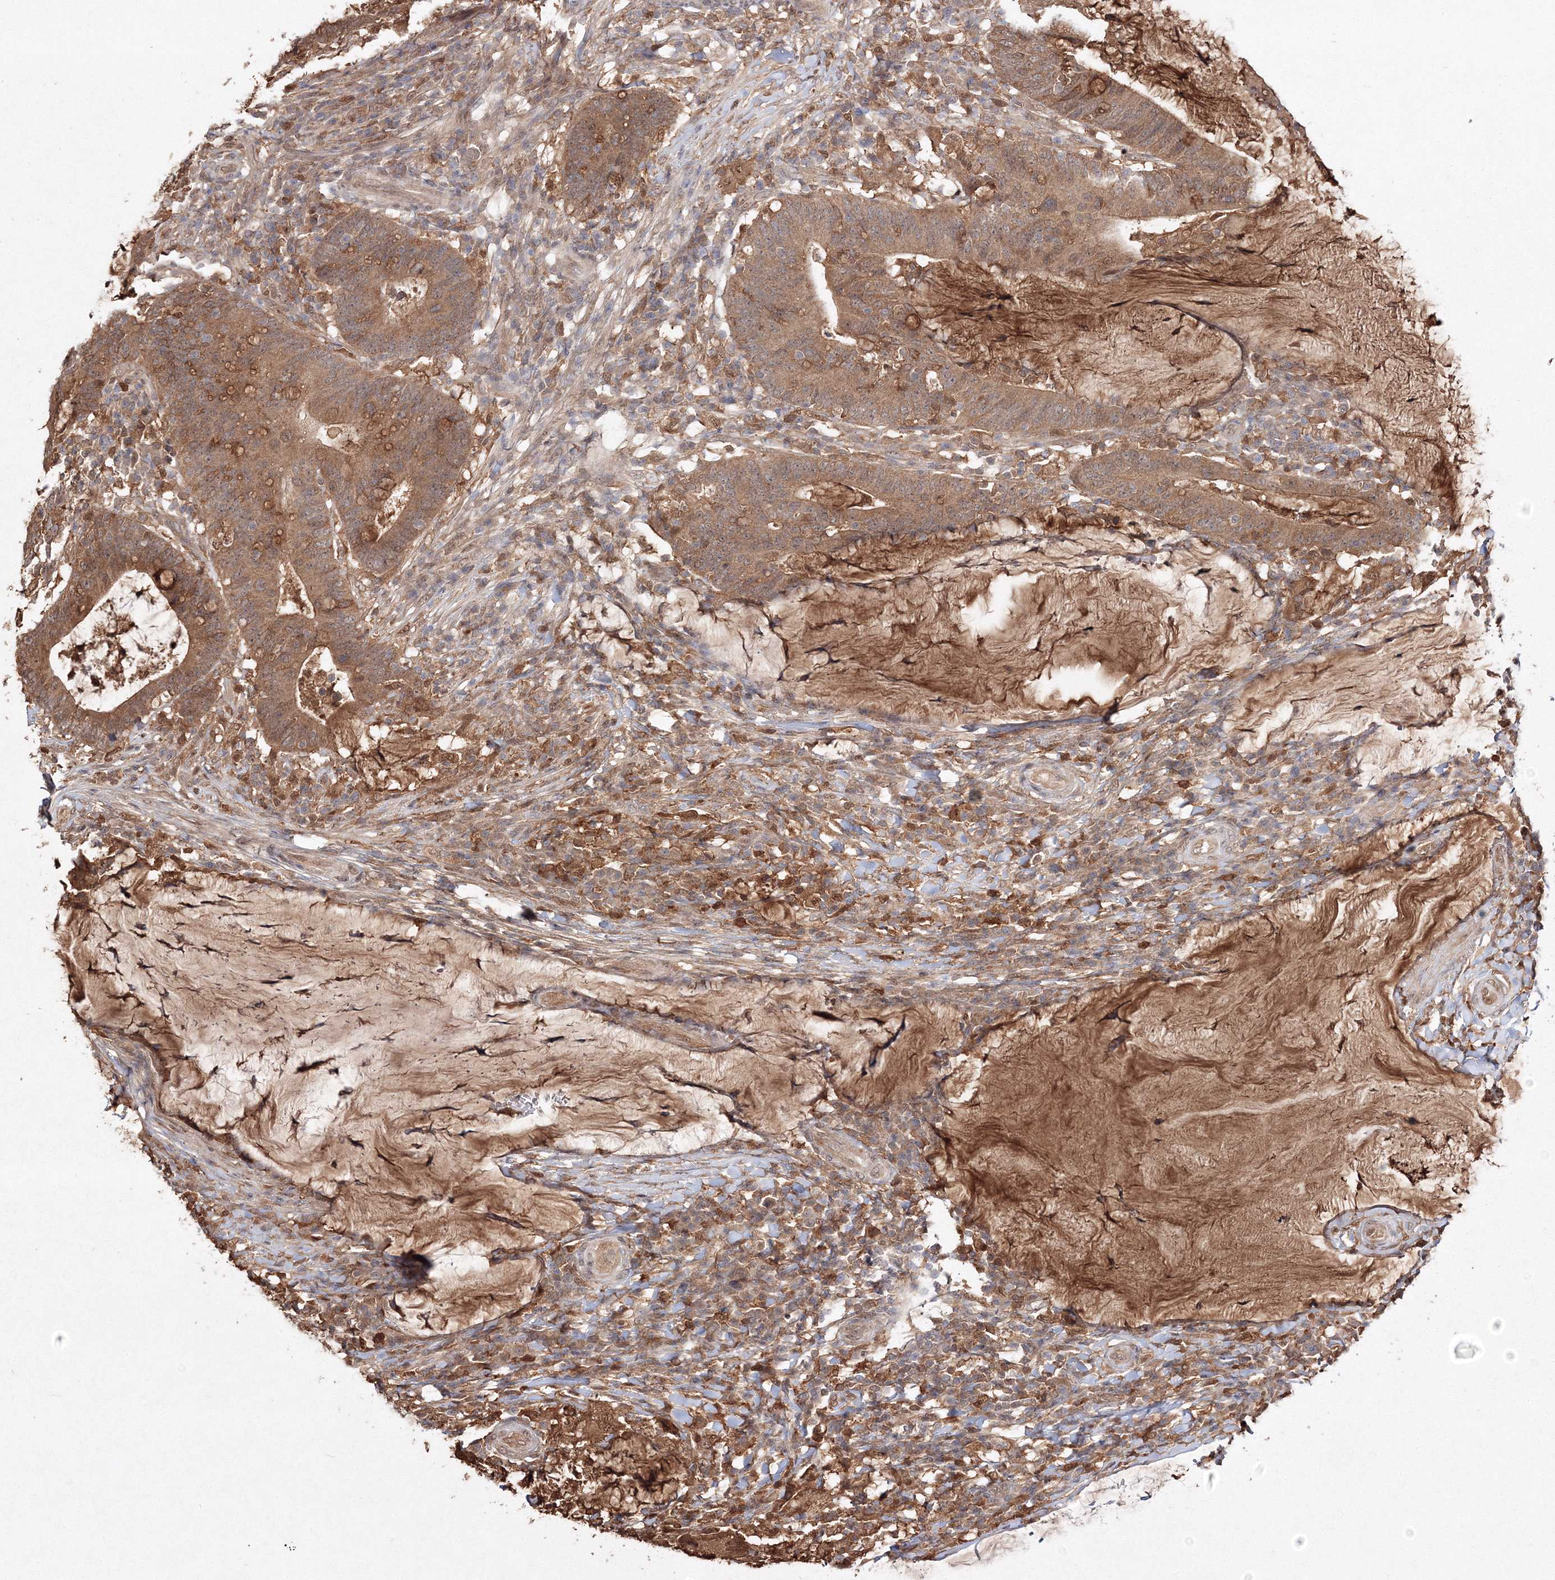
{"staining": {"intensity": "moderate", "quantity": ">75%", "location": "cytoplasmic/membranous"}, "tissue": "colorectal cancer", "cell_type": "Tumor cells", "image_type": "cancer", "snomed": [{"axis": "morphology", "description": "Normal tissue, NOS"}, {"axis": "morphology", "description": "Adenocarcinoma, NOS"}, {"axis": "topography", "description": "Colon"}], "caption": "Brown immunohistochemical staining in colorectal cancer (adenocarcinoma) demonstrates moderate cytoplasmic/membranous positivity in approximately >75% of tumor cells.", "gene": "S100A11", "patient": {"sex": "female", "age": 66}}